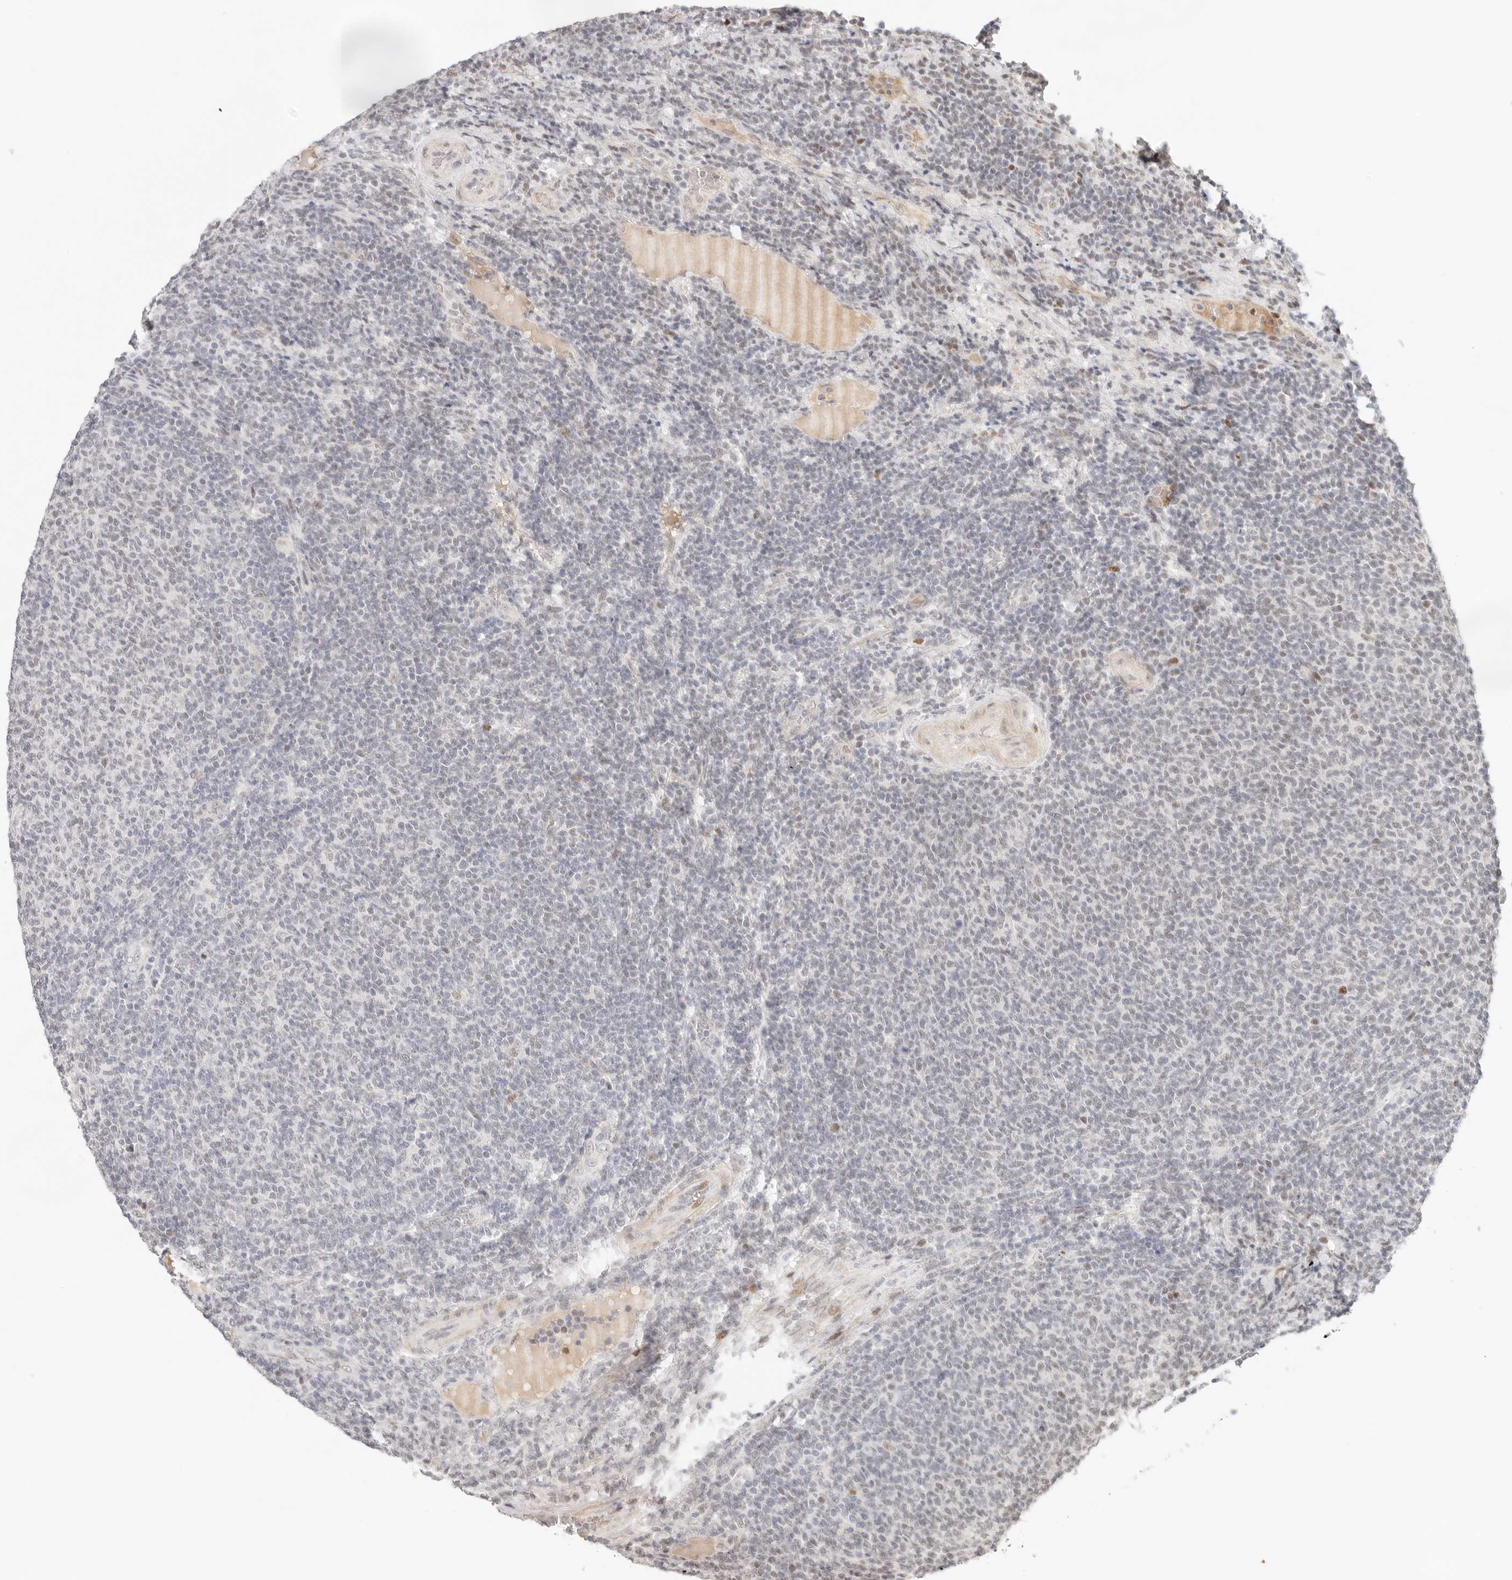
{"staining": {"intensity": "negative", "quantity": "none", "location": "none"}, "tissue": "lymphoma", "cell_type": "Tumor cells", "image_type": "cancer", "snomed": [{"axis": "morphology", "description": "Malignant lymphoma, non-Hodgkin's type, Low grade"}, {"axis": "topography", "description": "Lymph node"}], "caption": "Immunohistochemistry (IHC) micrograph of neoplastic tissue: malignant lymphoma, non-Hodgkin's type (low-grade) stained with DAB (3,3'-diaminobenzidine) displays no significant protein positivity in tumor cells. (Brightfield microscopy of DAB (3,3'-diaminobenzidine) IHC at high magnification).", "gene": "HOXC5", "patient": {"sex": "male", "age": 66}}